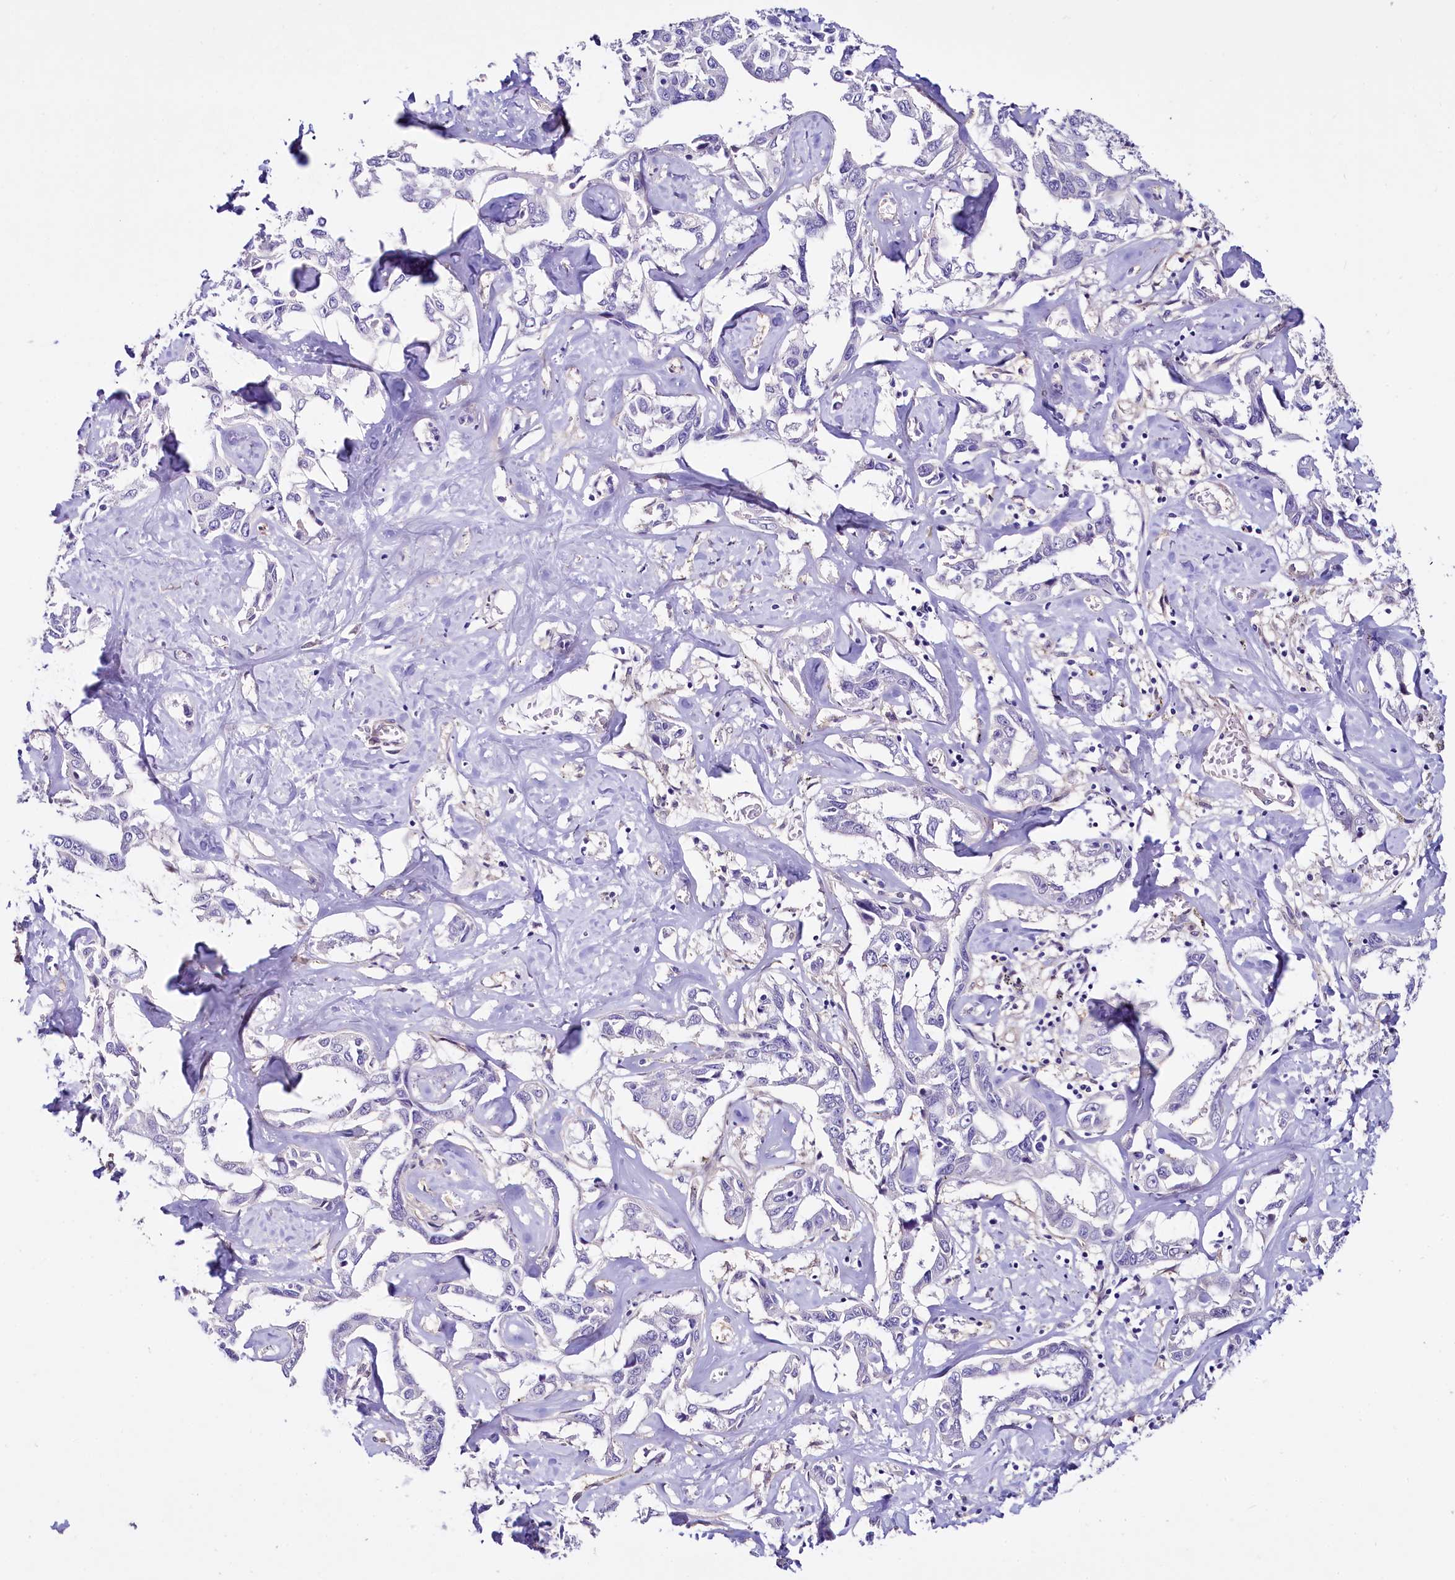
{"staining": {"intensity": "negative", "quantity": "none", "location": "none"}, "tissue": "liver cancer", "cell_type": "Tumor cells", "image_type": "cancer", "snomed": [{"axis": "morphology", "description": "Cholangiocarcinoma"}, {"axis": "topography", "description": "Liver"}], "caption": "A high-resolution image shows immunohistochemistry staining of liver cholangiocarcinoma, which shows no significant positivity in tumor cells.", "gene": "STXBP1", "patient": {"sex": "male", "age": 59}}